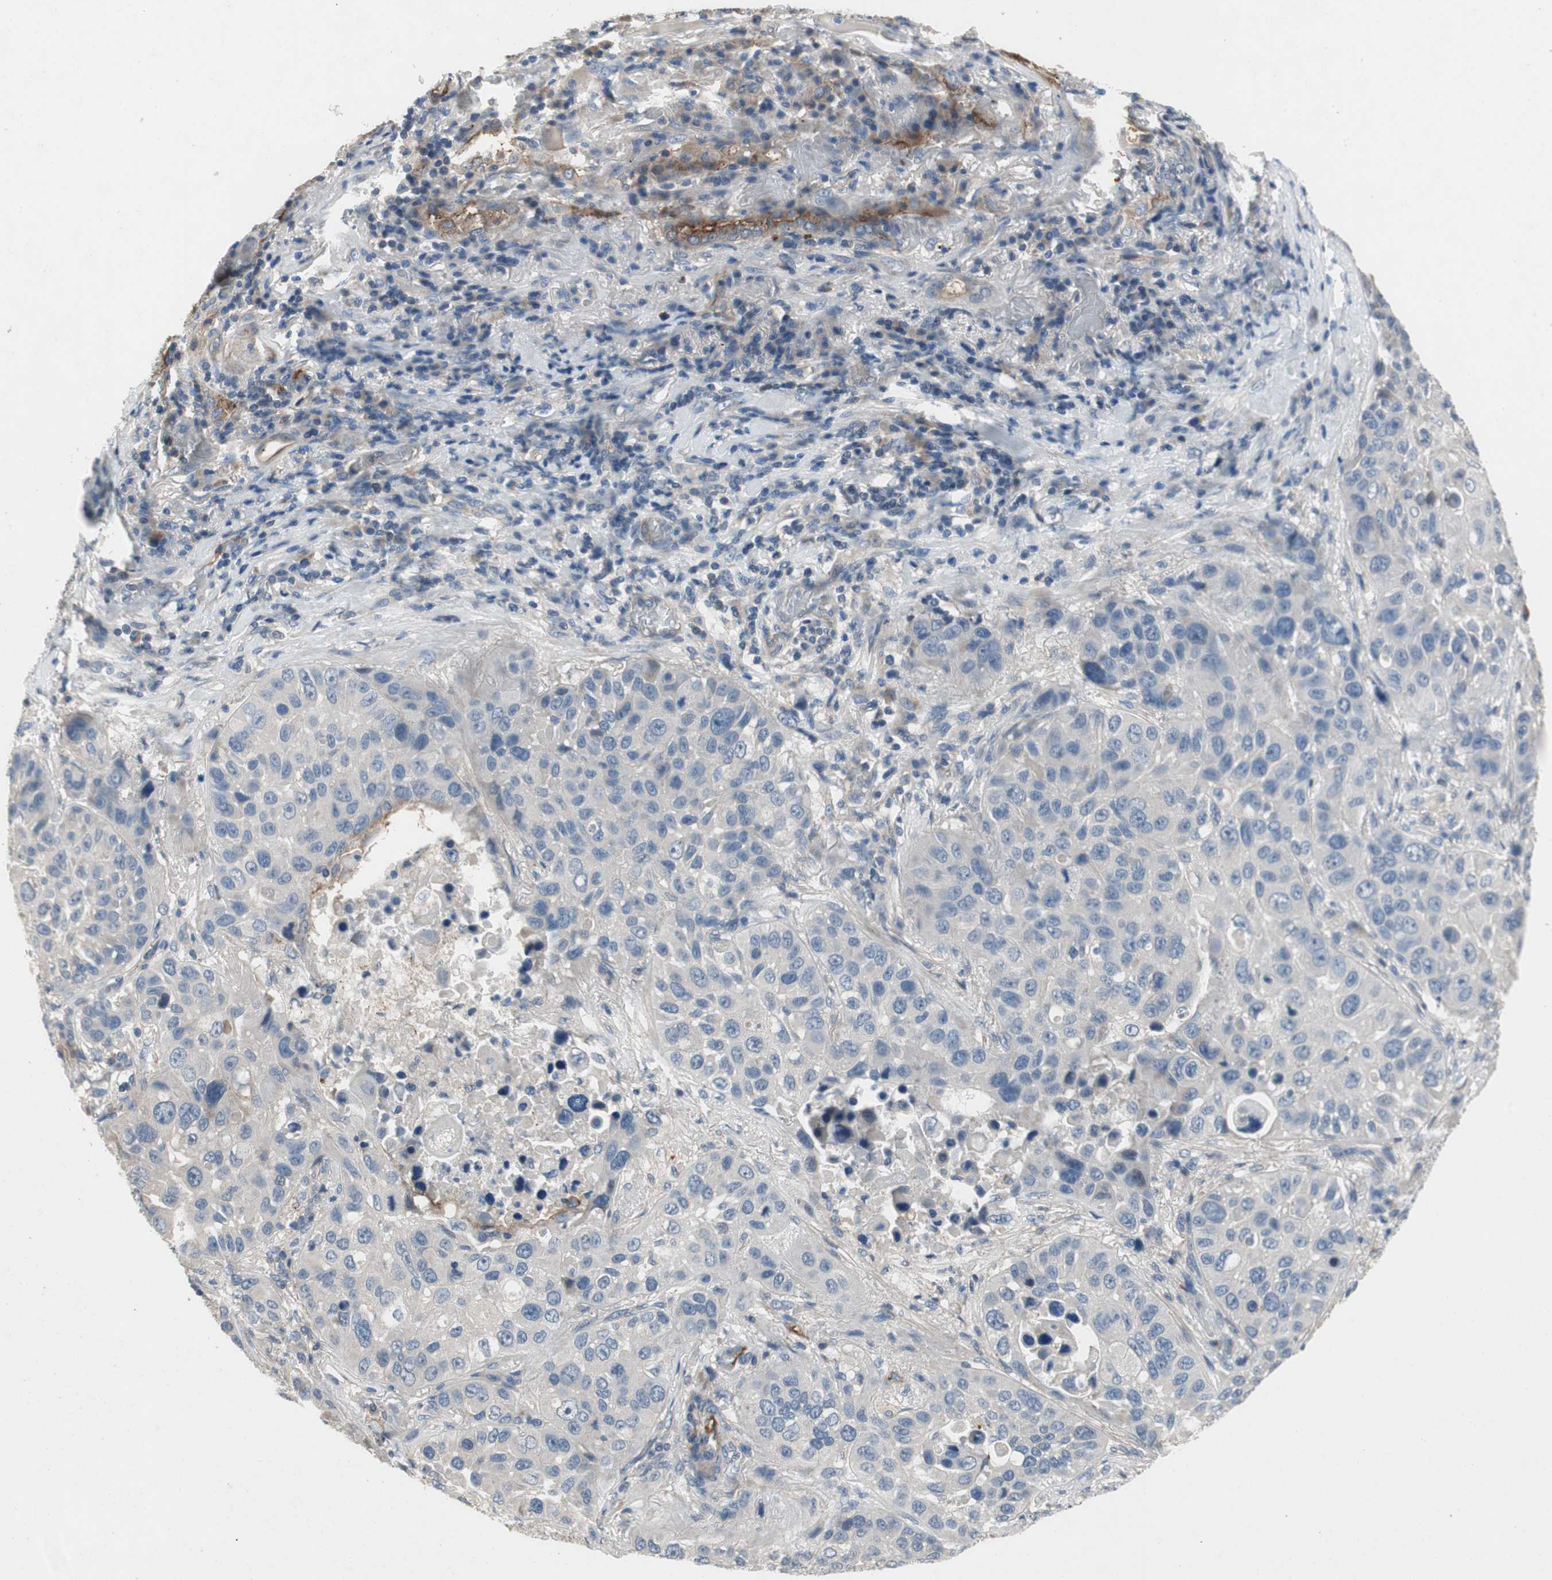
{"staining": {"intensity": "negative", "quantity": "none", "location": "none"}, "tissue": "lung cancer", "cell_type": "Tumor cells", "image_type": "cancer", "snomed": [{"axis": "morphology", "description": "Squamous cell carcinoma, NOS"}, {"axis": "topography", "description": "Lung"}], "caption": "Immunohistochemistry (IHC) photomicrograph of neoplastic tissue: human lung cancer (squamous cell carcinoma) stained with DAB demonstrates no significant protein positivity in tumor cells. (Stains: DAB IHC with hematoxylin counter stain, Microscopy: brightfield microscopy at high magnification).", "gene": "ALPL", "patient": {"sex": "male", "age": 57}}